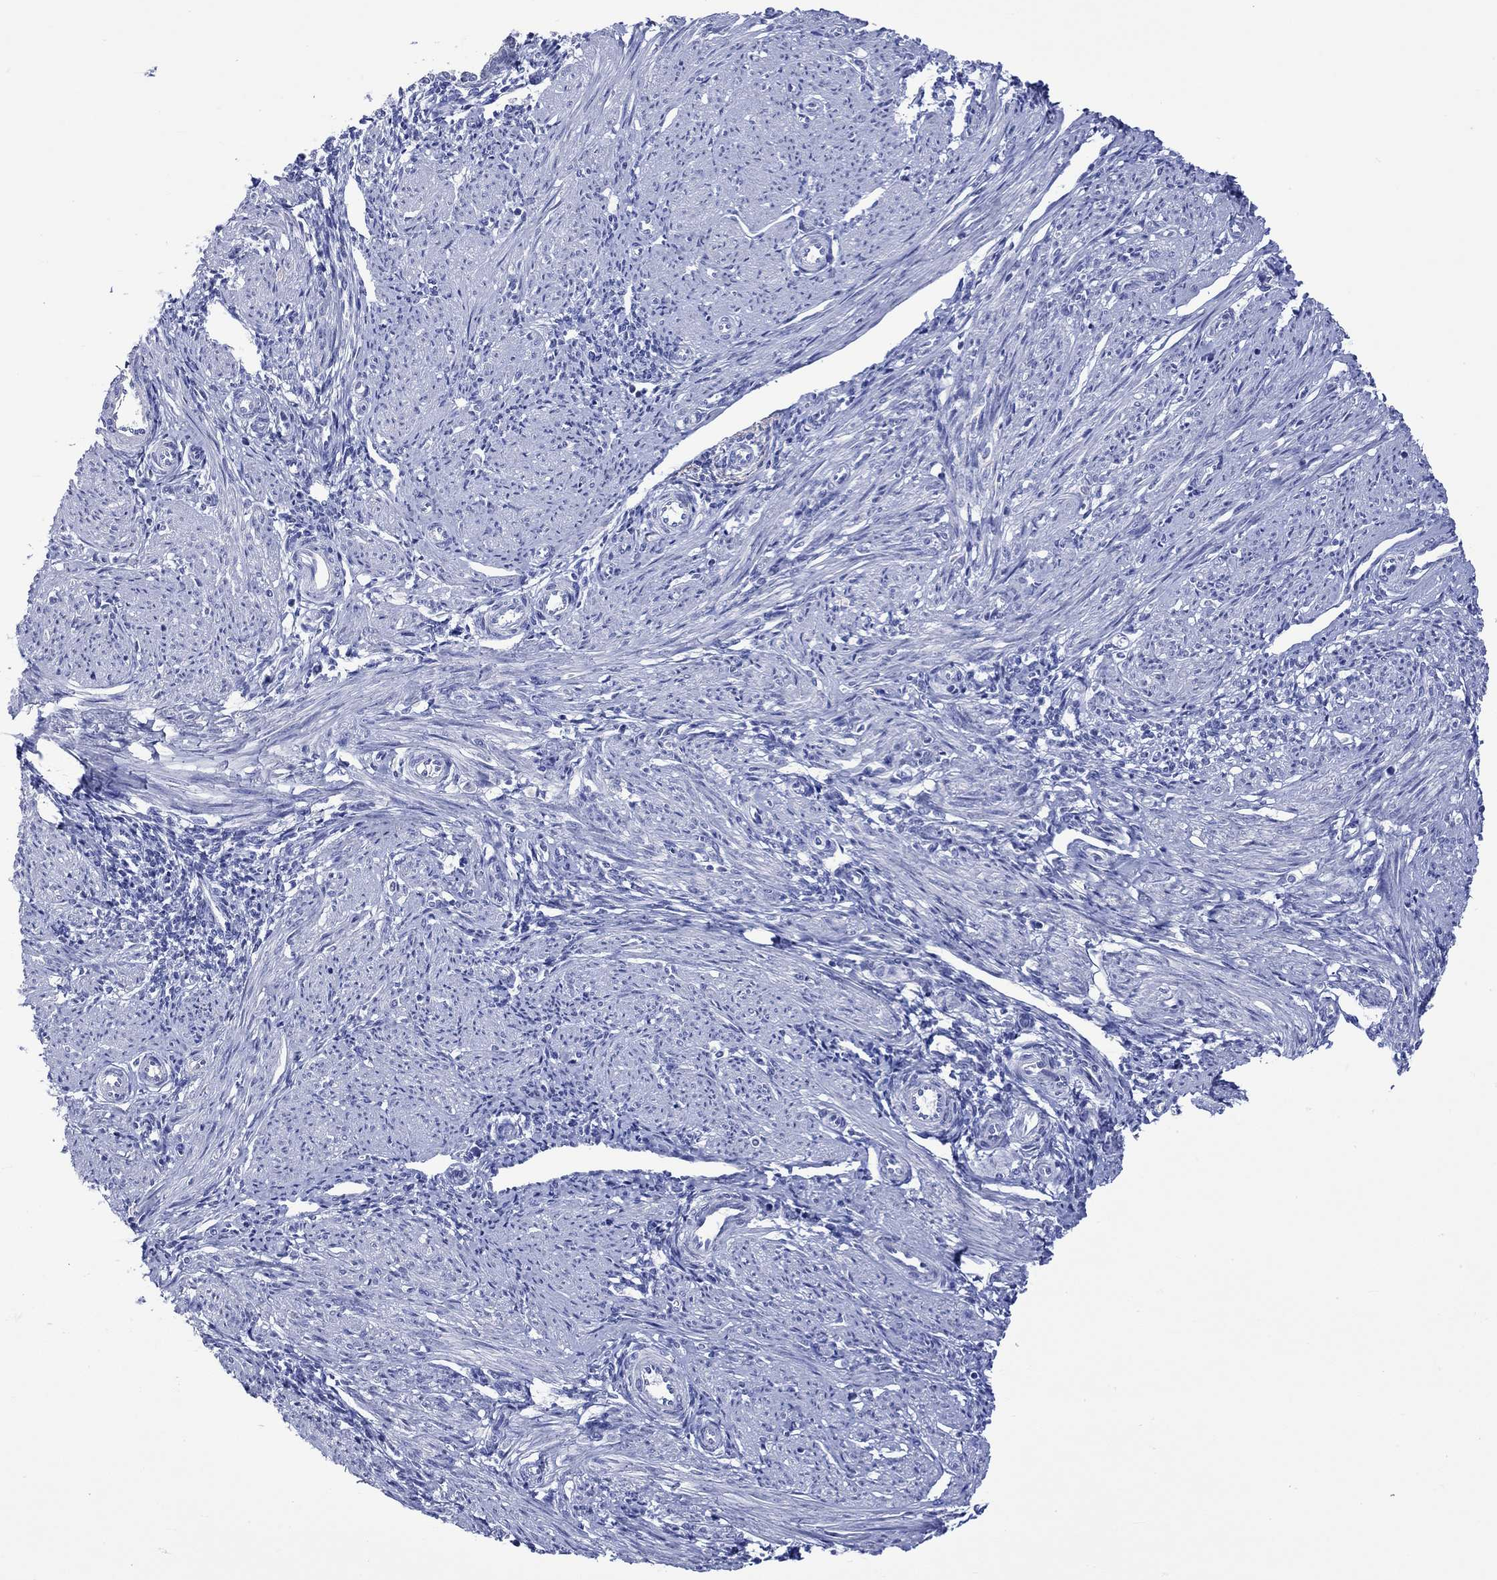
{"staining": {"intensity": "negative", "quantity": "none", "location": "none"}, "tissue": "endometrium", "cell_type": "Cells in endometrial stroma", "image_type": "normal", "snomed": [{"axis": "morphology", "description": "Normal tissue, NOS"}, {"axis": "topography", "description": "Endometrium"}], "caption": "A high-resolution micrograph shows immunohistochemistry staining of unremarkable endometrium, which exhibits no significant expression in cells in endometrial stroma. Brightfield microscopy of IHC stained with DAB (3,3'-diaminobenzidine) (brown) and hematoxylin (blue), captured at high magnification.", "gene": "KLHL35", "patient": {"sex": "female", "age": 37}}